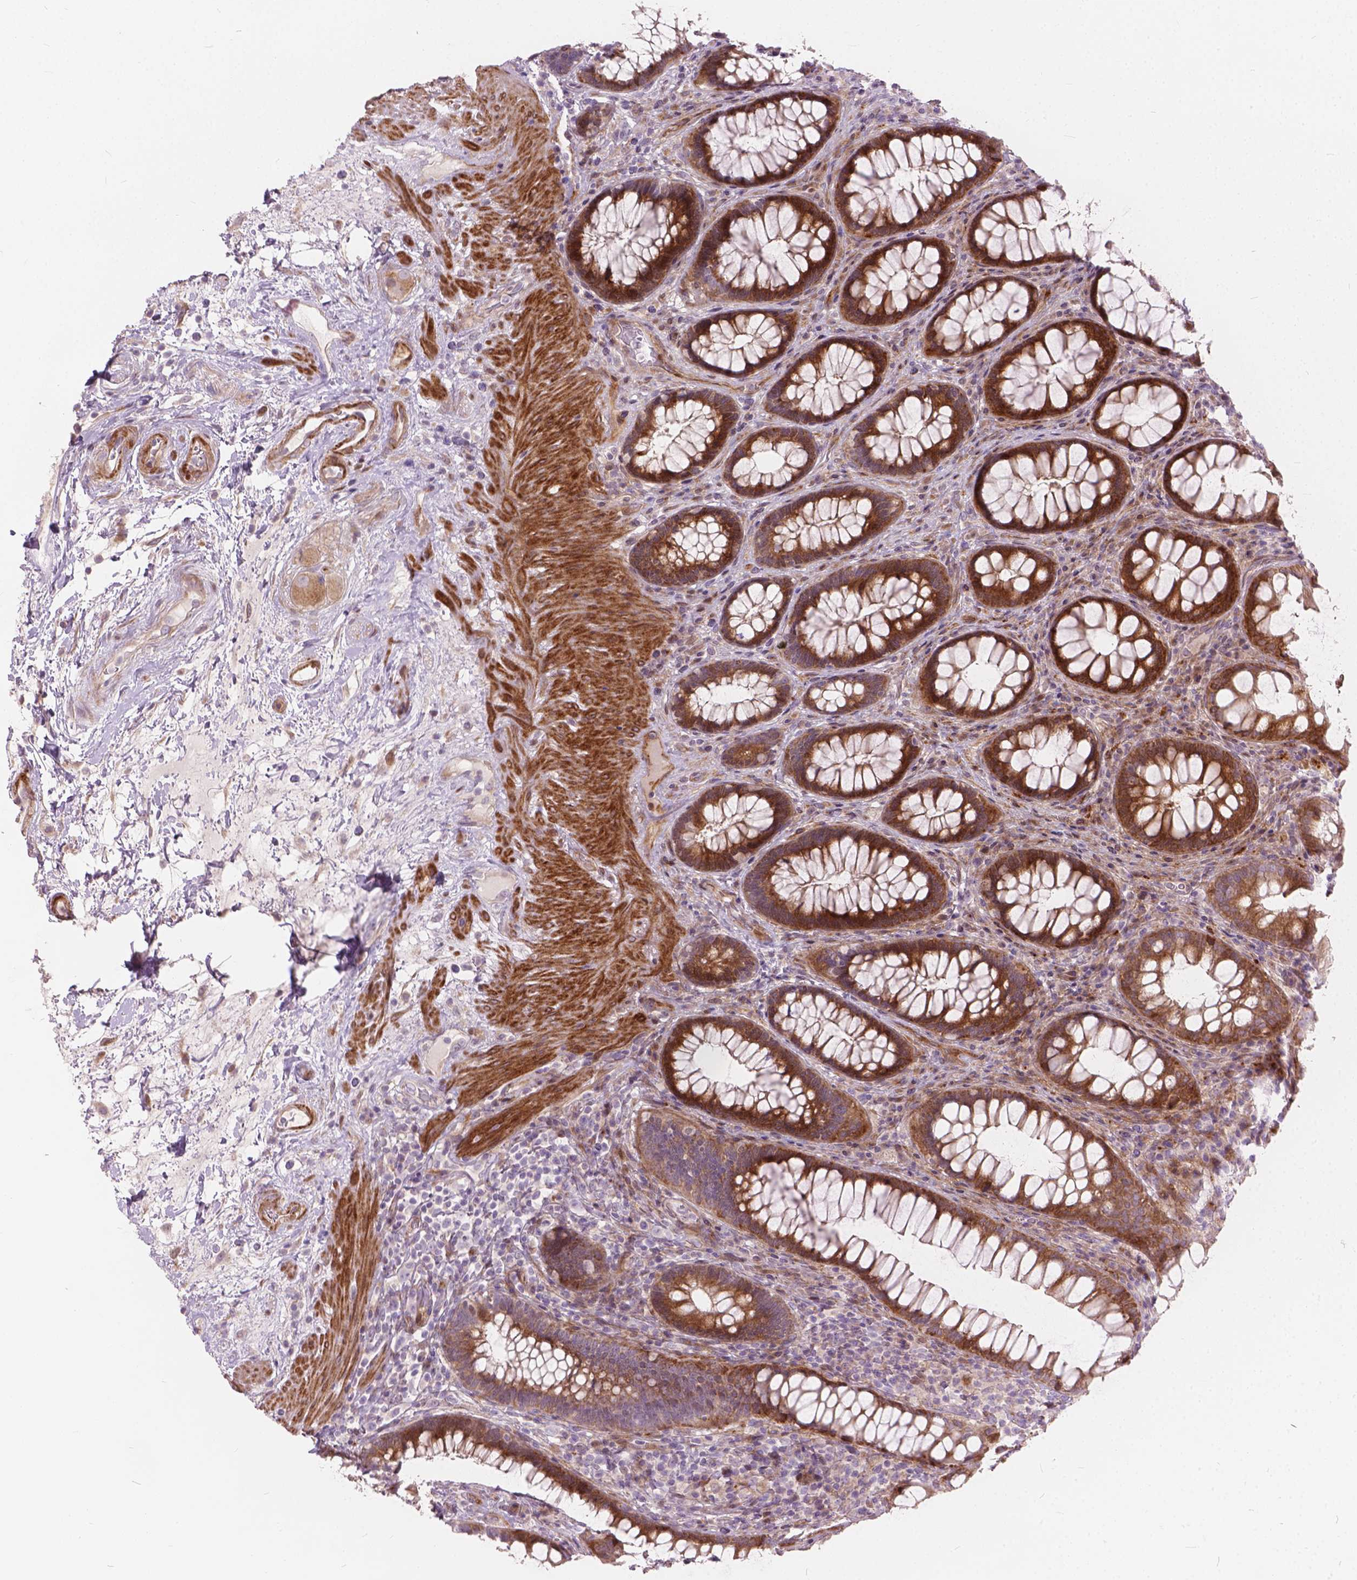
{"staining": {"intensity": "strong", "quantity": ">75%", "location": "cytoplasmic/membranous"}, "tissue": "rectum", "cell_type": "Glandular cells", "image_type": "normal", "snomed": [{"axis": "morphology", "description": "Normal tissue, NOS"}, {"axis": "topography", "description": "Rectum"}], "caption": "Protein analysis of benign rectum displays strong cytoplasmic/membranous staining in about >75% of glandular cells. The staining was performed using DAB to visualize the protein expression in brown, while the nuclei were stained in blue with hematoxylin (Magnification: 20x).", "gene": "MORN1", "patient": {"sex": "male", "age": 72}}